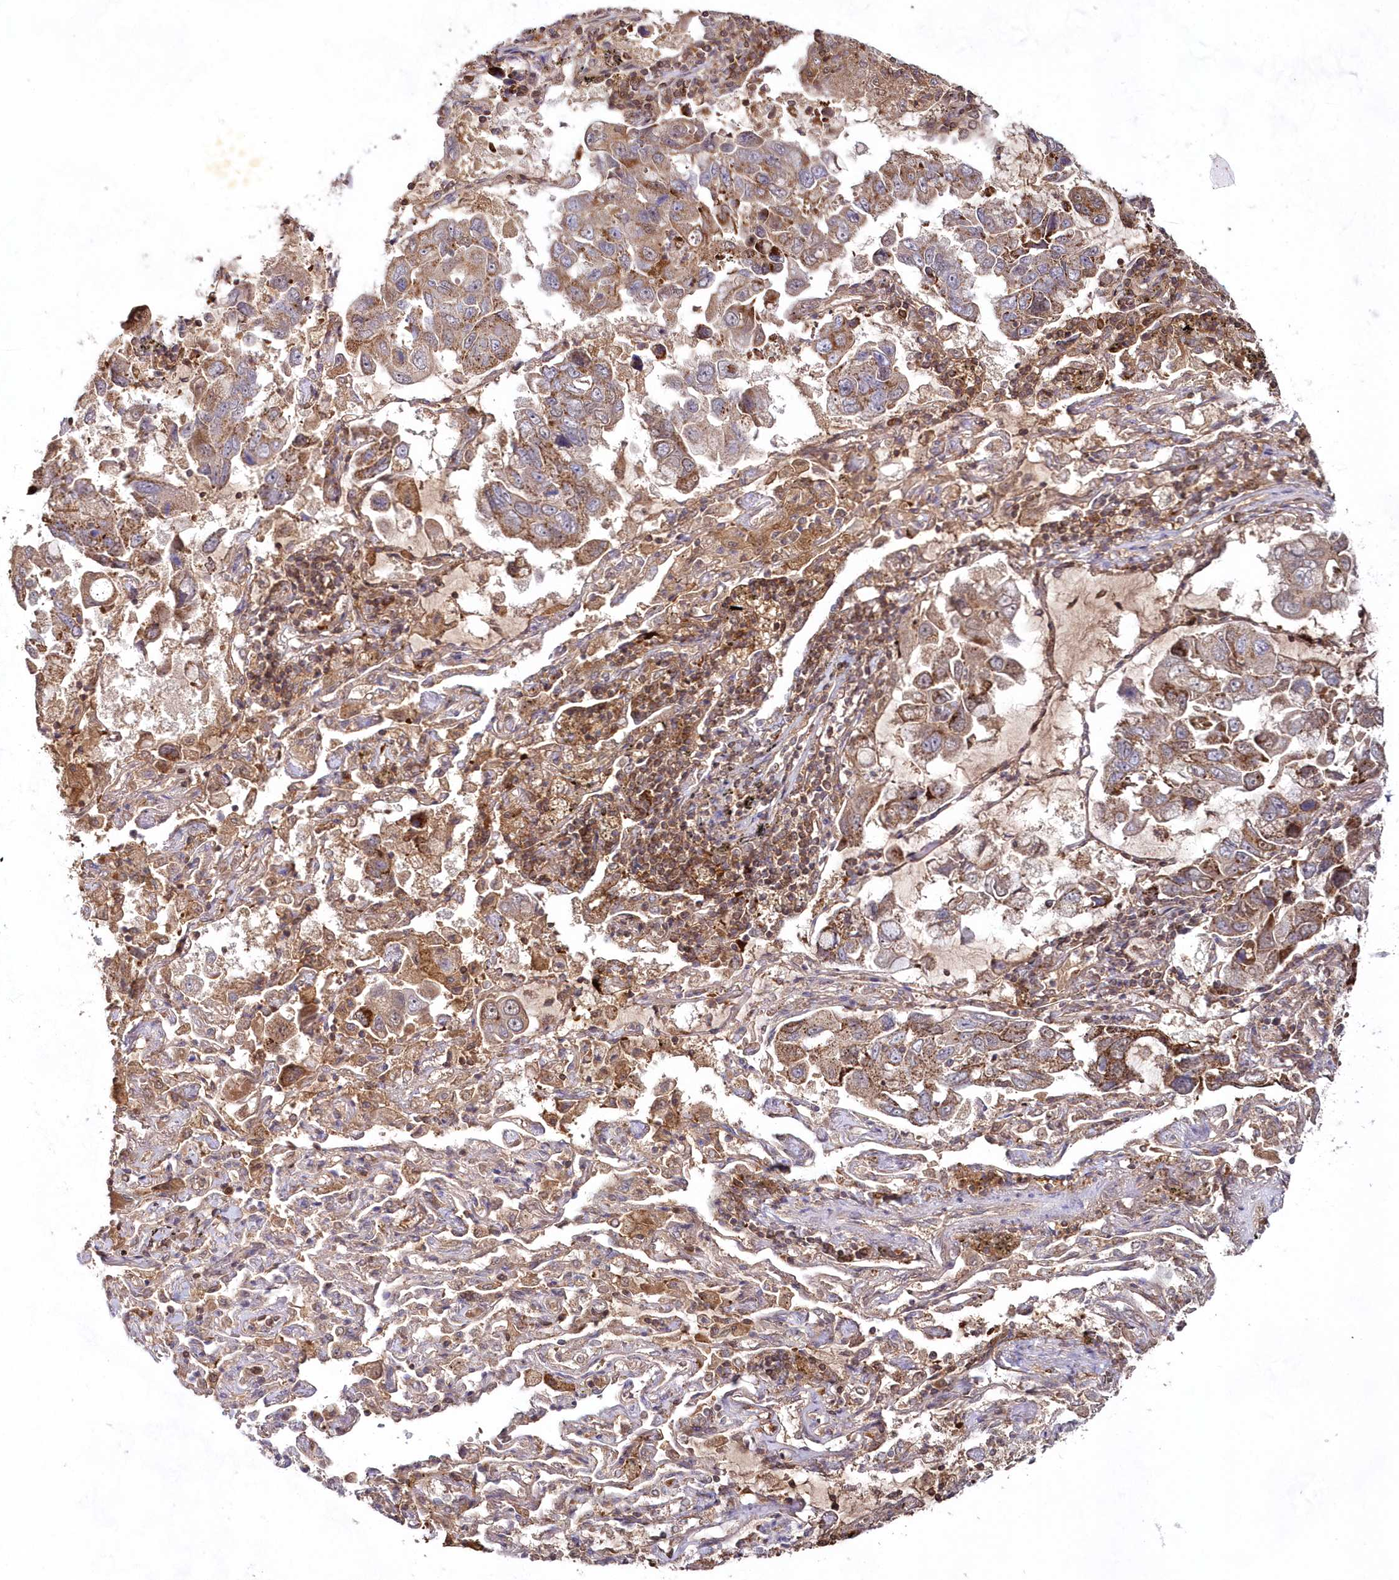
{"staining": {"intensity": "moderate", "quantity": ">75%", "location": "cytoplasmic/membranous"}, "tissue": "lung cancer", "cell_type": "Tumor cells", "image_type": "cancer", "snomed": [{"axis": "morphology", "description": "Adenocarcinoma, NOS"}, {"axis": "topography", "description": "Lung"}], "caption": "IHC (DAB) staining of lung cancer (adenocarcinoma) exhibits moderate cytoplasmic/membranous protein positivity in approximately >75% of tumor cells.", "gene": "IMPA1", "patient": {"sex": "male", "age": 64}}